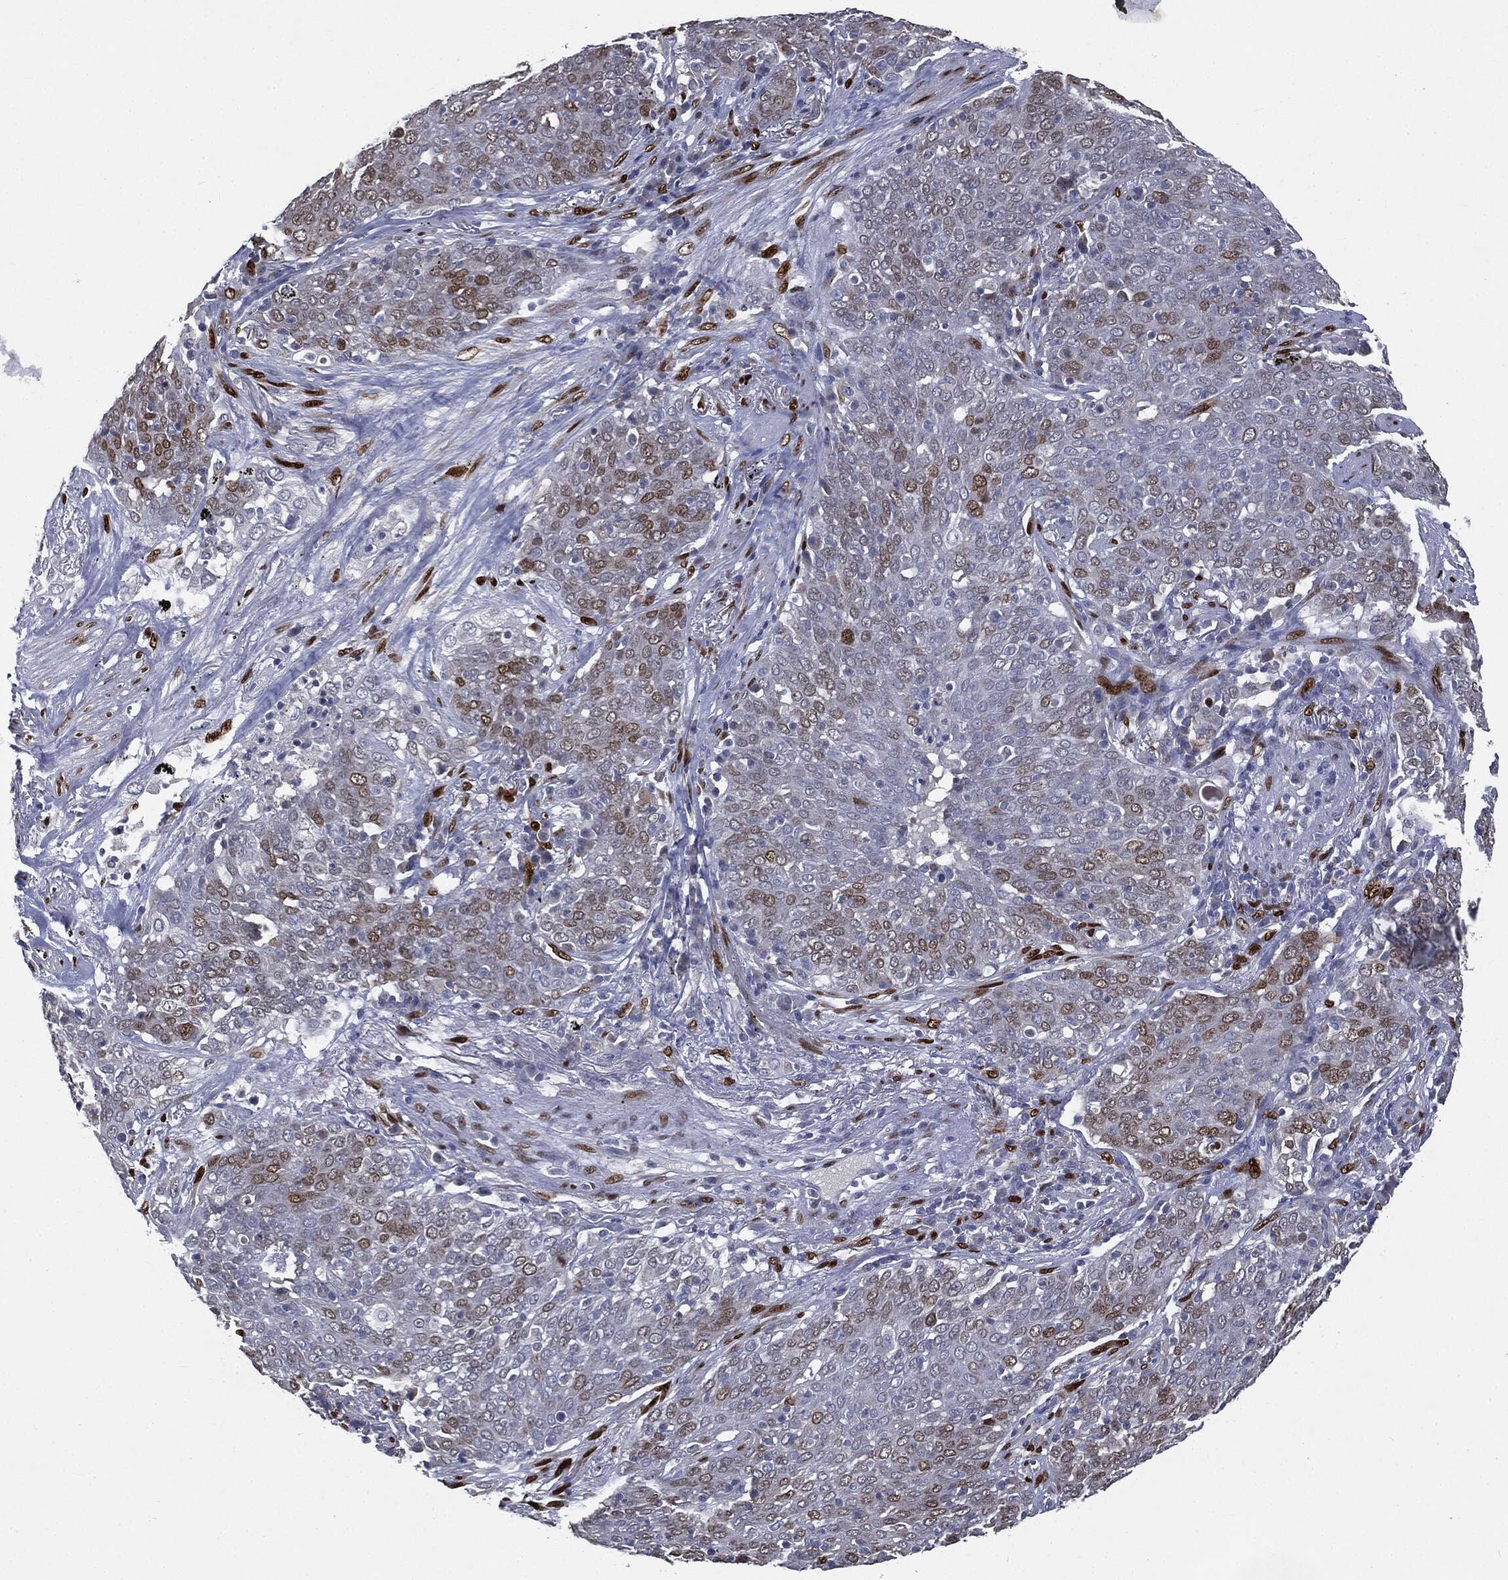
{"staining": {"intensity": "moderate", "quantity": "<25%", "location": "nuclear"}, "tissue": "lung cancer", "cell_type": "Tumor cells", "image_type": "cancer", "snomed": [{"axis": "morphology", "description": "Squamous cell carcinoma, NOS"}, {"axis": "topography", "description": "Lung"}], "caption": "Tumor cells display moderate nuclear staining in approximately <25% of cells in lung cancer (squamous cell carcinoma).", "gene": "CASD1", "patient": {"sex": "male", "age": 82}}